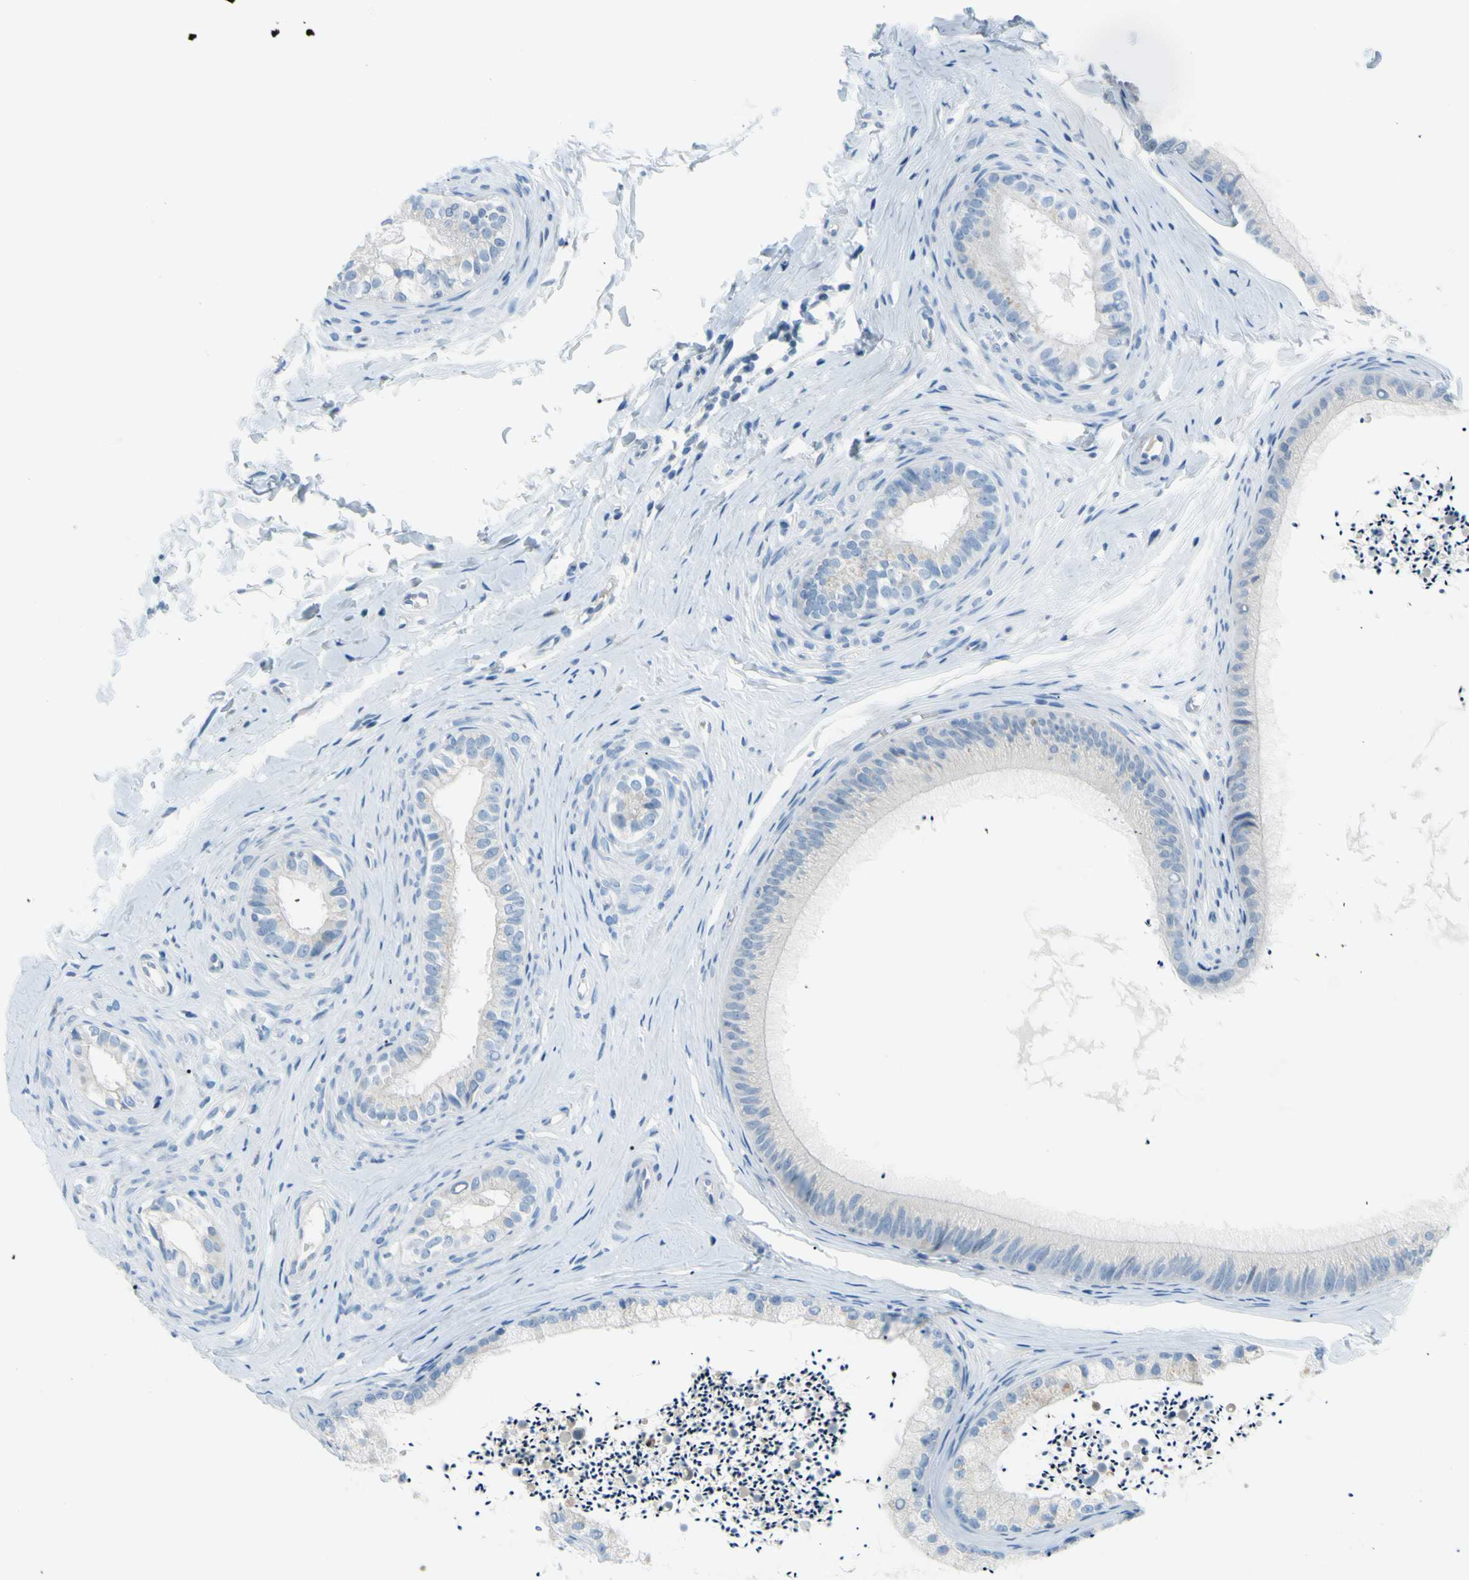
{"staining": {"intensity": "weak", "quantity": "<25%", "location": "cytoplasmic/membranous"}, "tissue": "epididymis", "cell_type": "Glandular cells", "image_type": "normal", "snomed": [{"axis": "morphology", "description": "Normal tissue, NOS"}, {"axis": "topography", "description": "Epididymis"}], "caption": "This is an immunohistochemistry (IHC) micrograph of normal human epididymis. There is no positivity in glandular cells.", "gene": "DCT", "patient": {"sex": "male", "age": 56}}